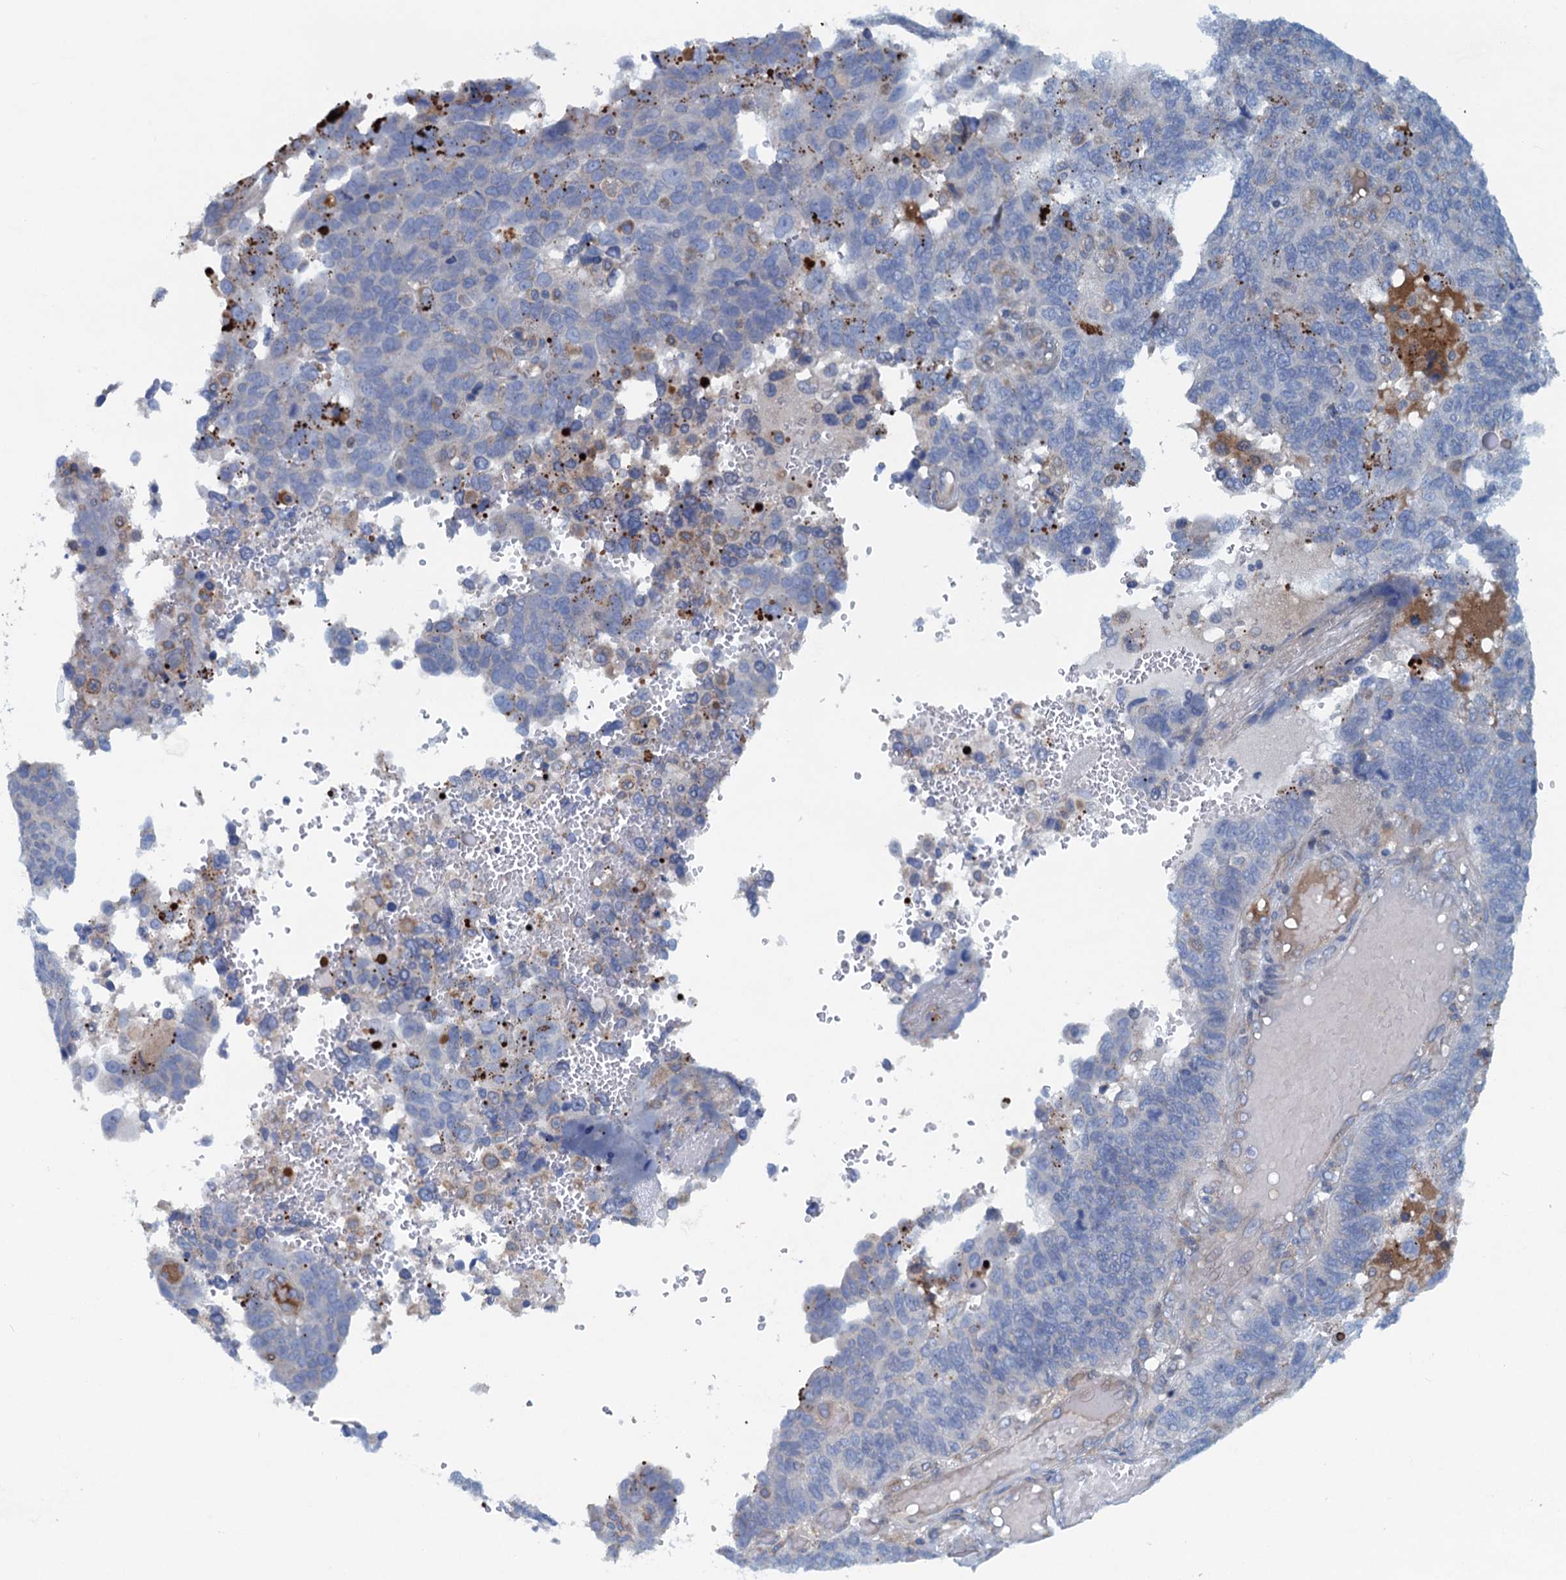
{"staining": {"intensity": "moderate", "quantity": "<25%", "location": "cytoplasmic/membranous"}, "tissue": "endometrial cancer", "cell_type": "Tumor cells", "image_type": "cancer", "snomed": [{"axis": "morphology", "description": "Adenocarcinoma, NOS"}, {"axis": "topography", "description": "Endometrium"}], "caption": "The photomicrograph demonstrates immunohistochemical staining of endometrial cancer (adenocarcinoma). There is moderate cytoplasmic/membranous positivity is seen in approximately <25% of tumor cells.", "gene": "MYDGF", "patient": {"sex": "female", "age": 66}}